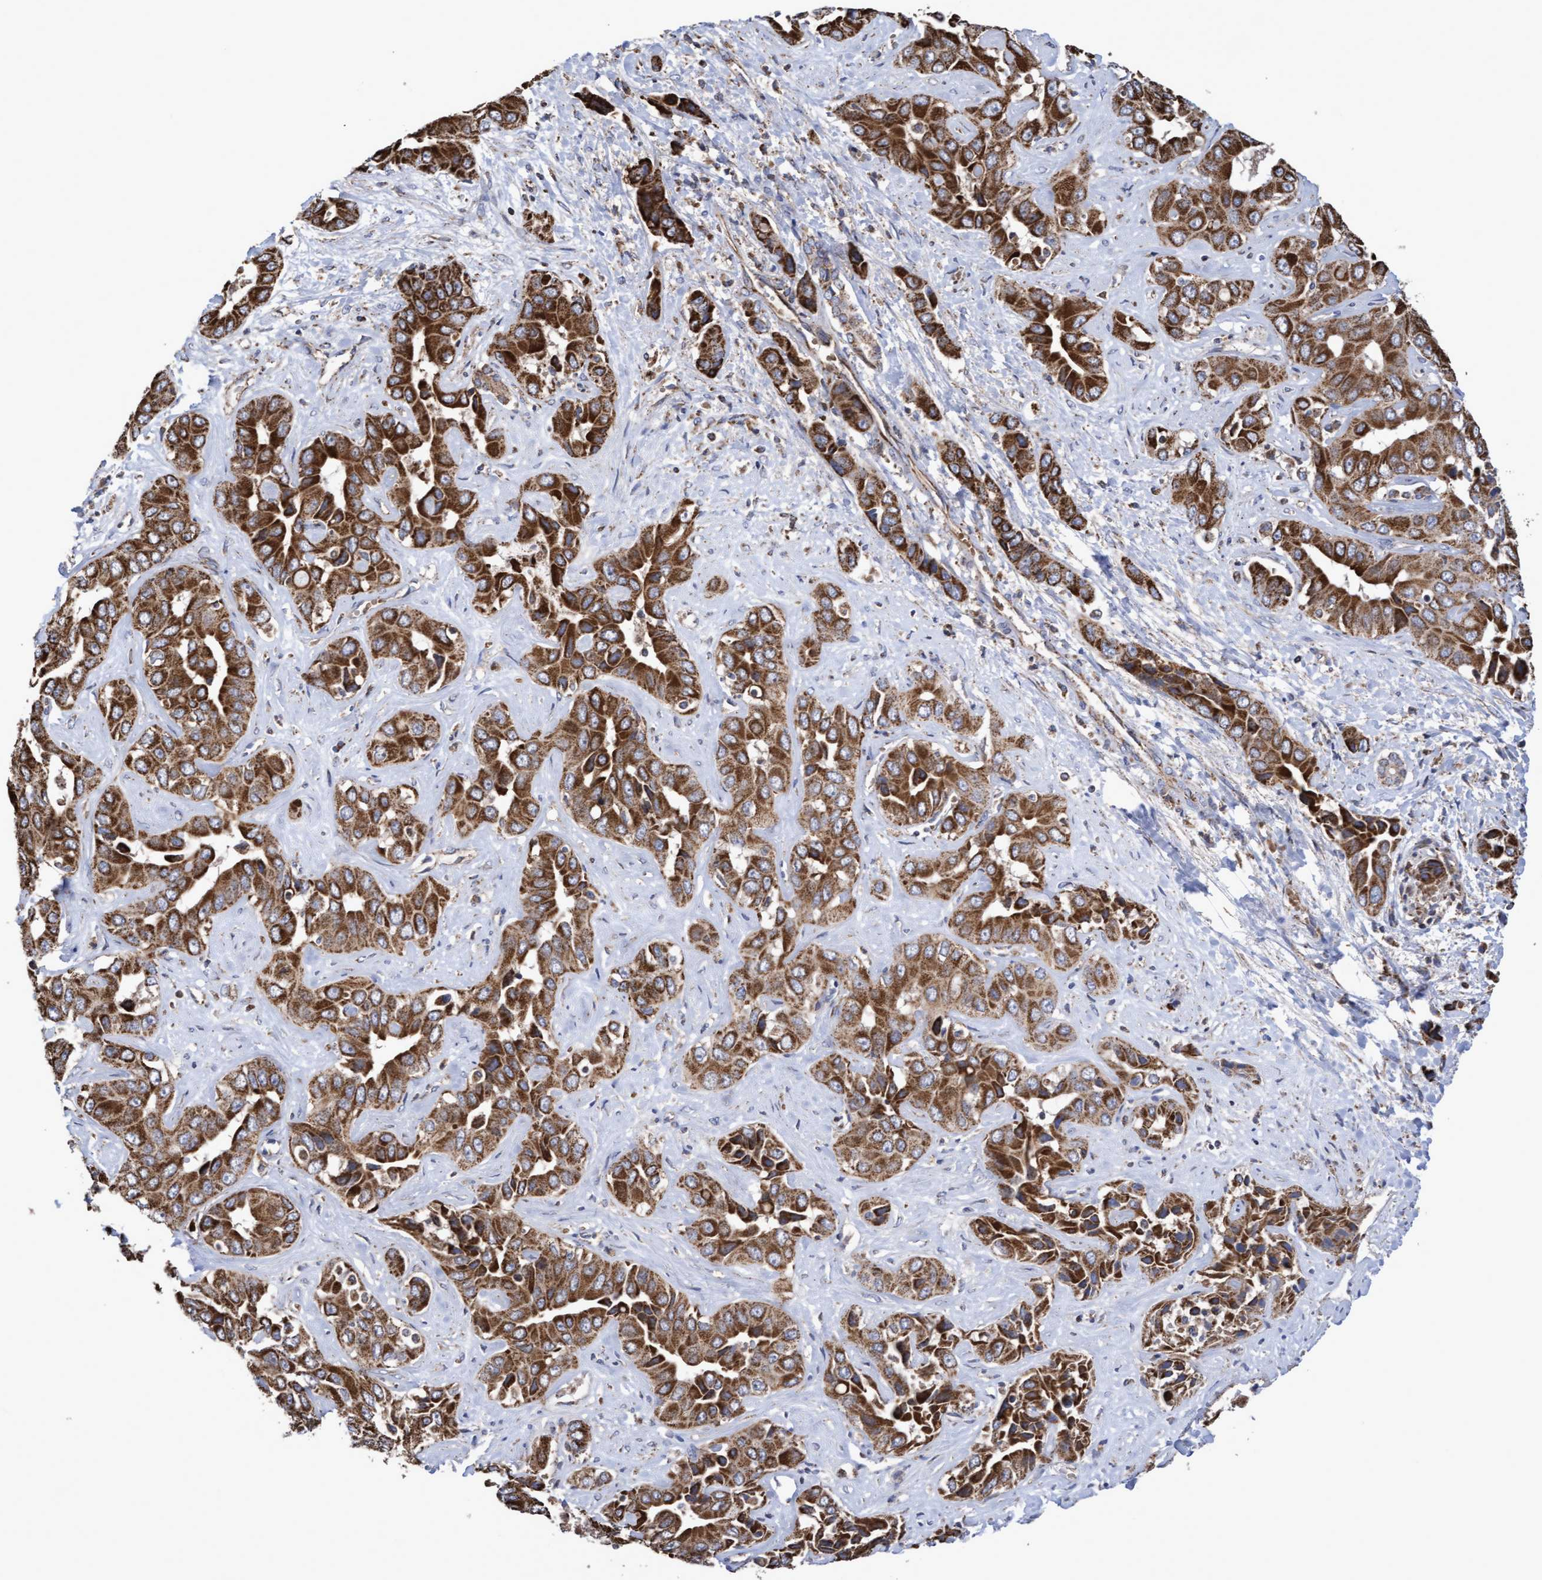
{"staining": {"intensity": "strong", "quantity": ">75%", "location": "cytoplasmic/membranous"}, "tissue": "liver cancer", "cell_type": "Tumor cells", "image_type": "cancer", "snomed": [{"axis": "morphology", "description": "Cholangiocarcinoma"}, {"axis": "topography", "description": "Liver"}], "caption": "Tumor cells reveal high levels of strong cytoplasmic/membranous positivity in about >75% of cells in human cholangiocarcinoma (liver). The protein is stained brown, and the nuclei are stained in blue (DAB IHC with brightfield microscopy, high magnification).", "gene": "COBL", "patient": {"sex": "female", "age": 52}}